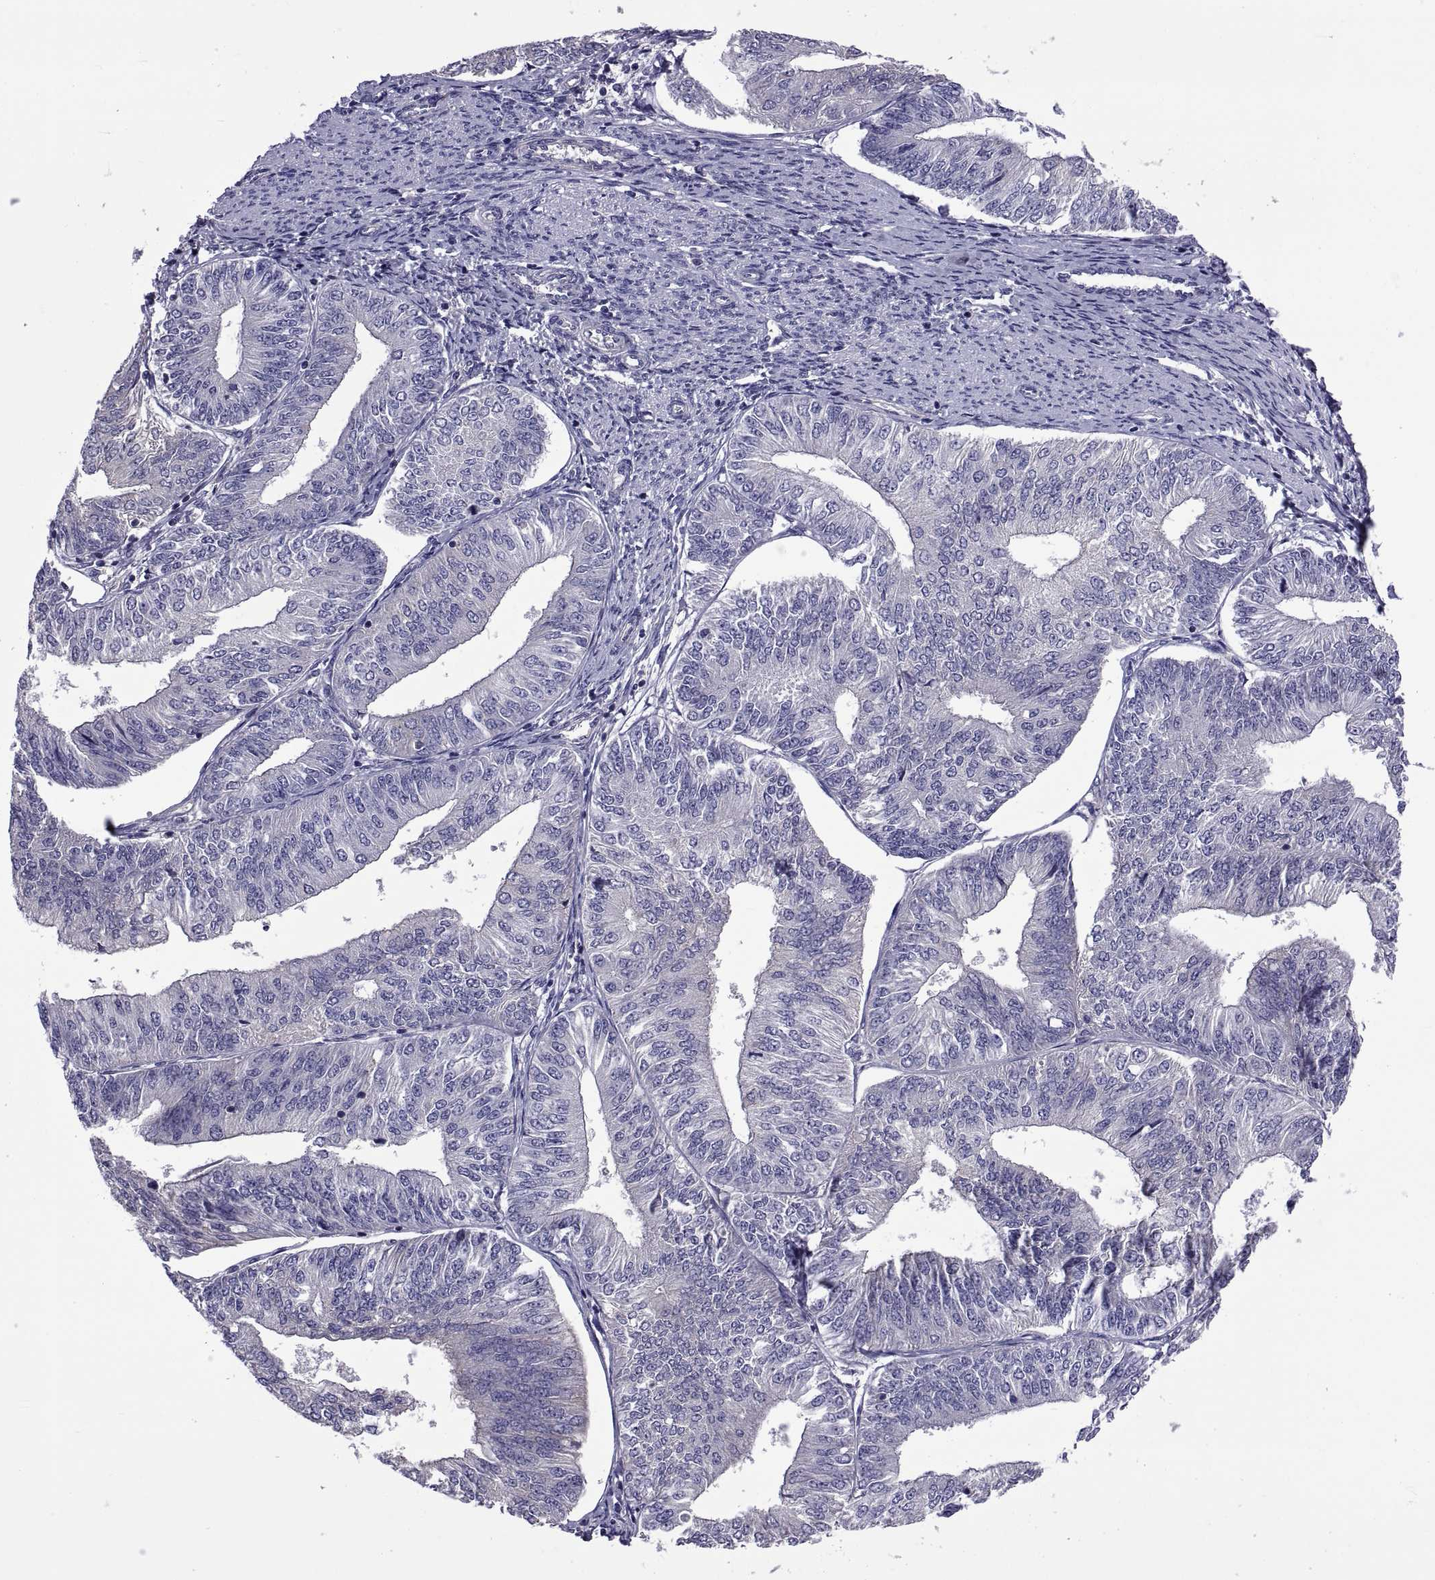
{"staining": {"intensity": "negative", "quantity": "none", "location": "none"}, "tissue": "endometrial cancer", "cell_type": "Tumor cells", "image_type": "cancer", "snomed": [{"axis": "morphology", "description": "Adenocarcinoma, NOS"}, {"axis": "topography", "description": "Endometrium"}], "caption": "Micrograph shows no protein expression in tumor cells of endometrial adenocarcinoma tissue.", "gene": "TMC3", "patient": {"sex": "female", "age": 58}}